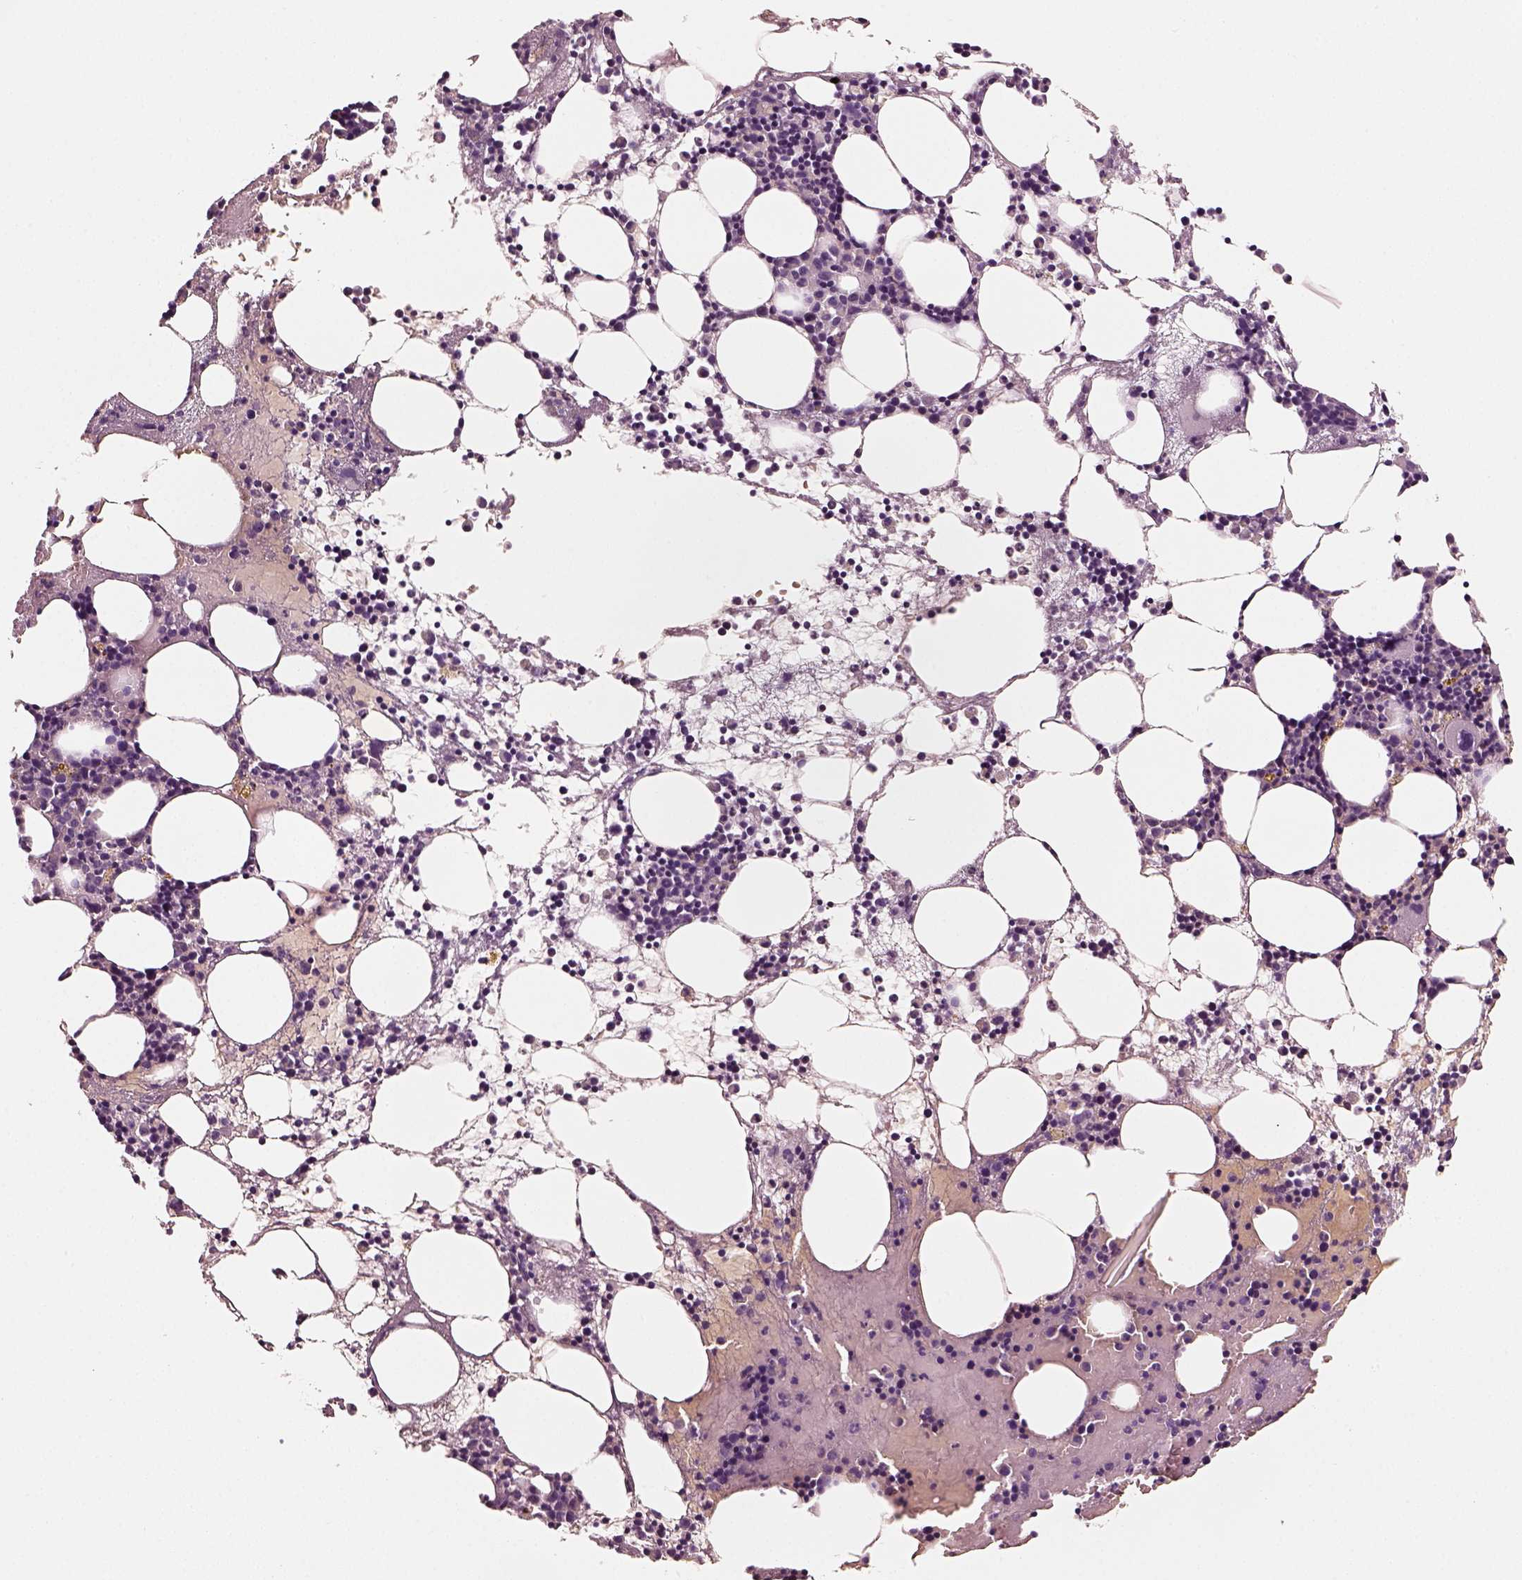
{"staining": {"intensity": "negative", "quantity": "none", "location": "none"}, "tissue": "bone marrow", "cell_type": "Hematopoietic cells", "image_type": "normal", "snomed": [{"axis": "morphology", "description": "Normal tissue, NOS"}, {"axis": "topography", "description": "Bone marrow"}], "caption": "The histopathology image reveals no significant positivity in hematopoietic cells of bone marrow. (Stains: DAB immunohistochemistry (IHC) with hematoxylin counter stain, Microscopy: brightfield microscopy at high magnification).", "gene": "ELSPBP1", "patient": {"sex": "male", "age": 54}}